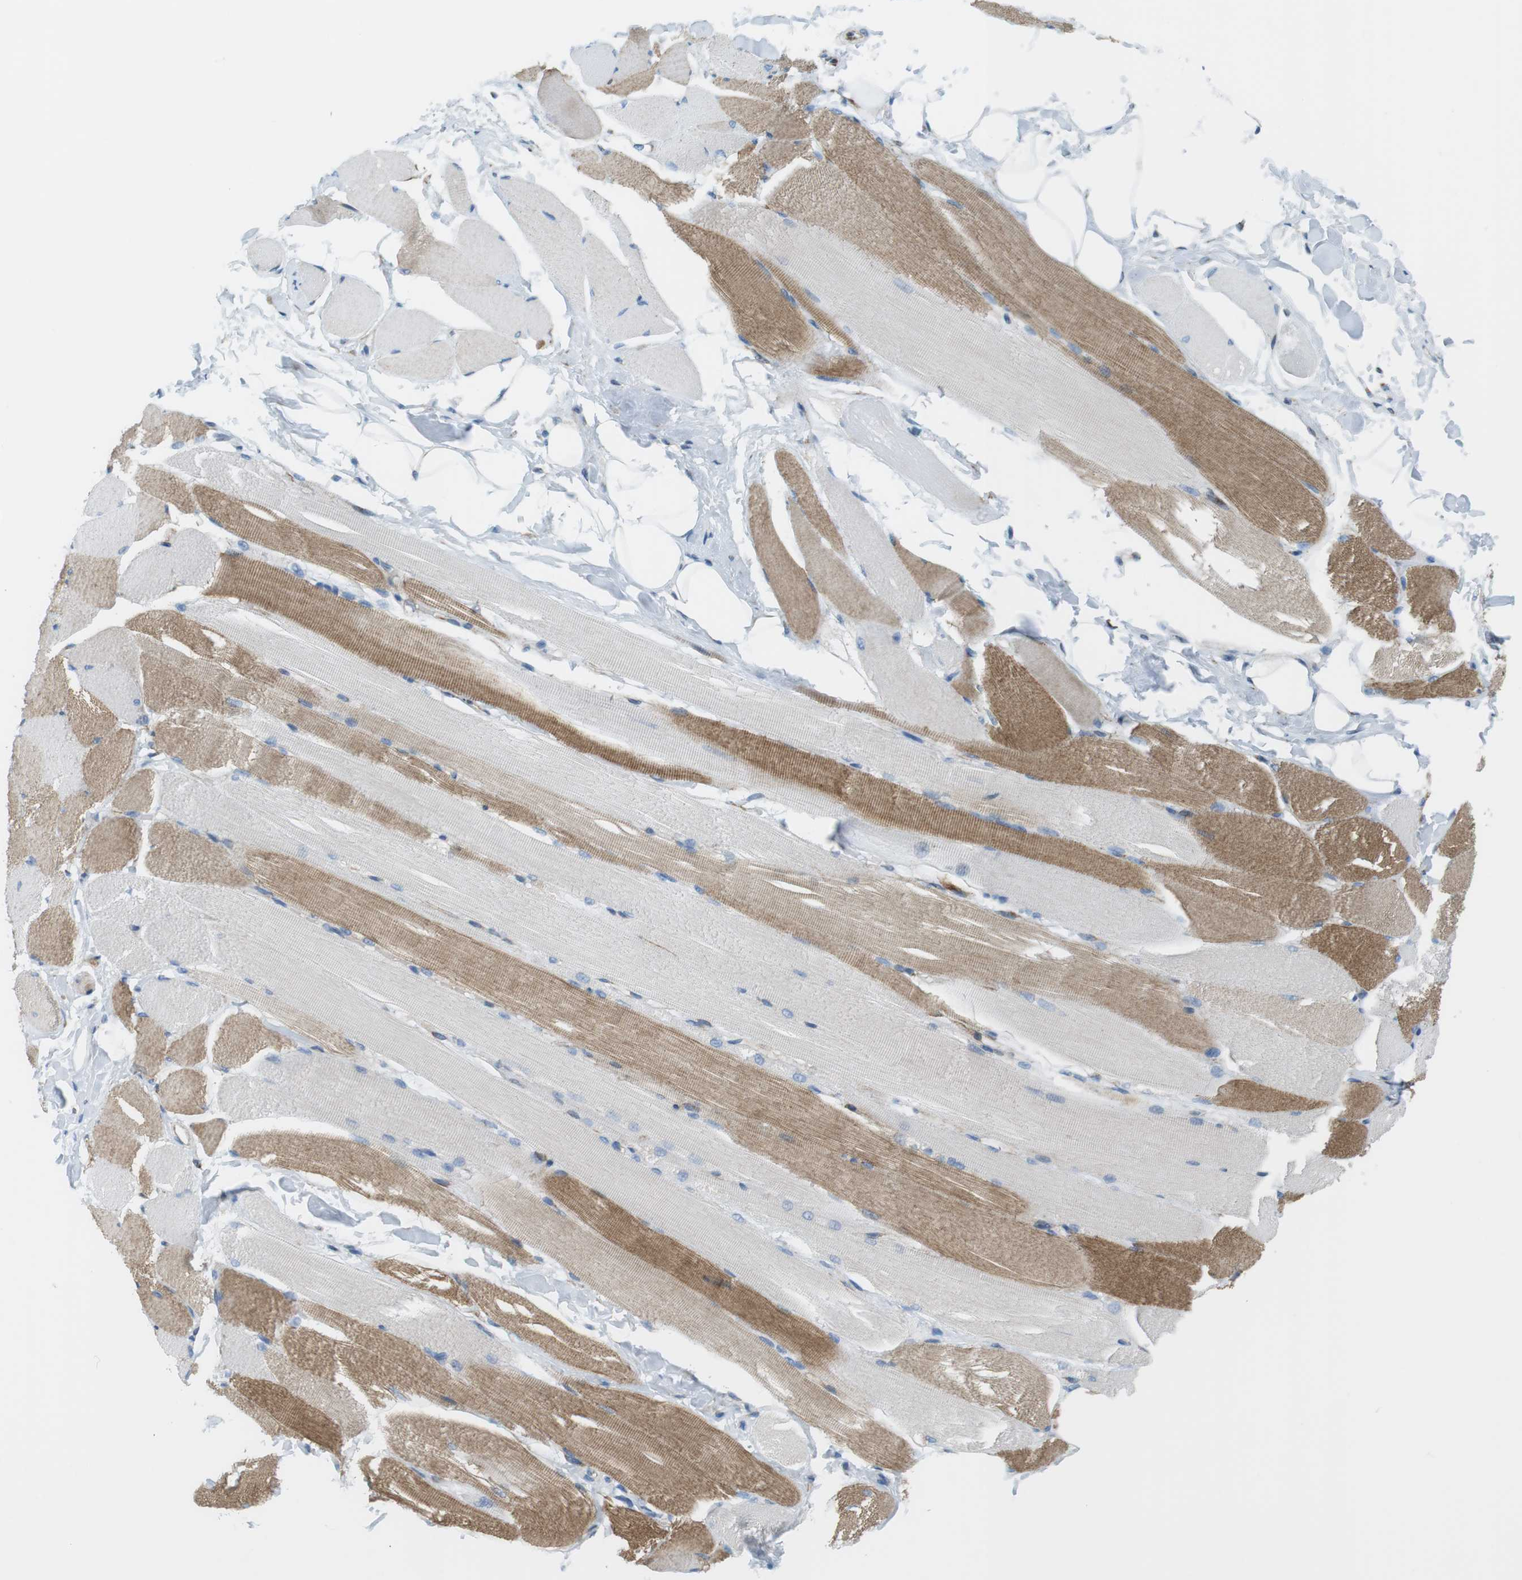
{"staining": {"intensity": "moderate", "quantity": "25%-75%", "location": "cytoplasmic/membranous"}, "tissue": "skeletal muscle", "cell_type": "Myocytes", "image_type": "normal", "snomed": [{"axis": "morphology", "description": "Normal tissue, NOS"}, {"axis": "topography", "description": "Skeletal muscle"}, {"axis": "topography", "description": "Peripheral nerve tissue"}], "caption": "Immunohistochemistry micrograph of normal skeletal muscle: human skeletal muscle stained using immunohistochemistry exhibits medium levels of moderate protein expression localized specifically in the cytoplasmic/membranous of myocytes, appearing as a cytoplasmic/membranous brown color.", "gene": "MYH9", "patient": {"sex": "female", "age": 84}}